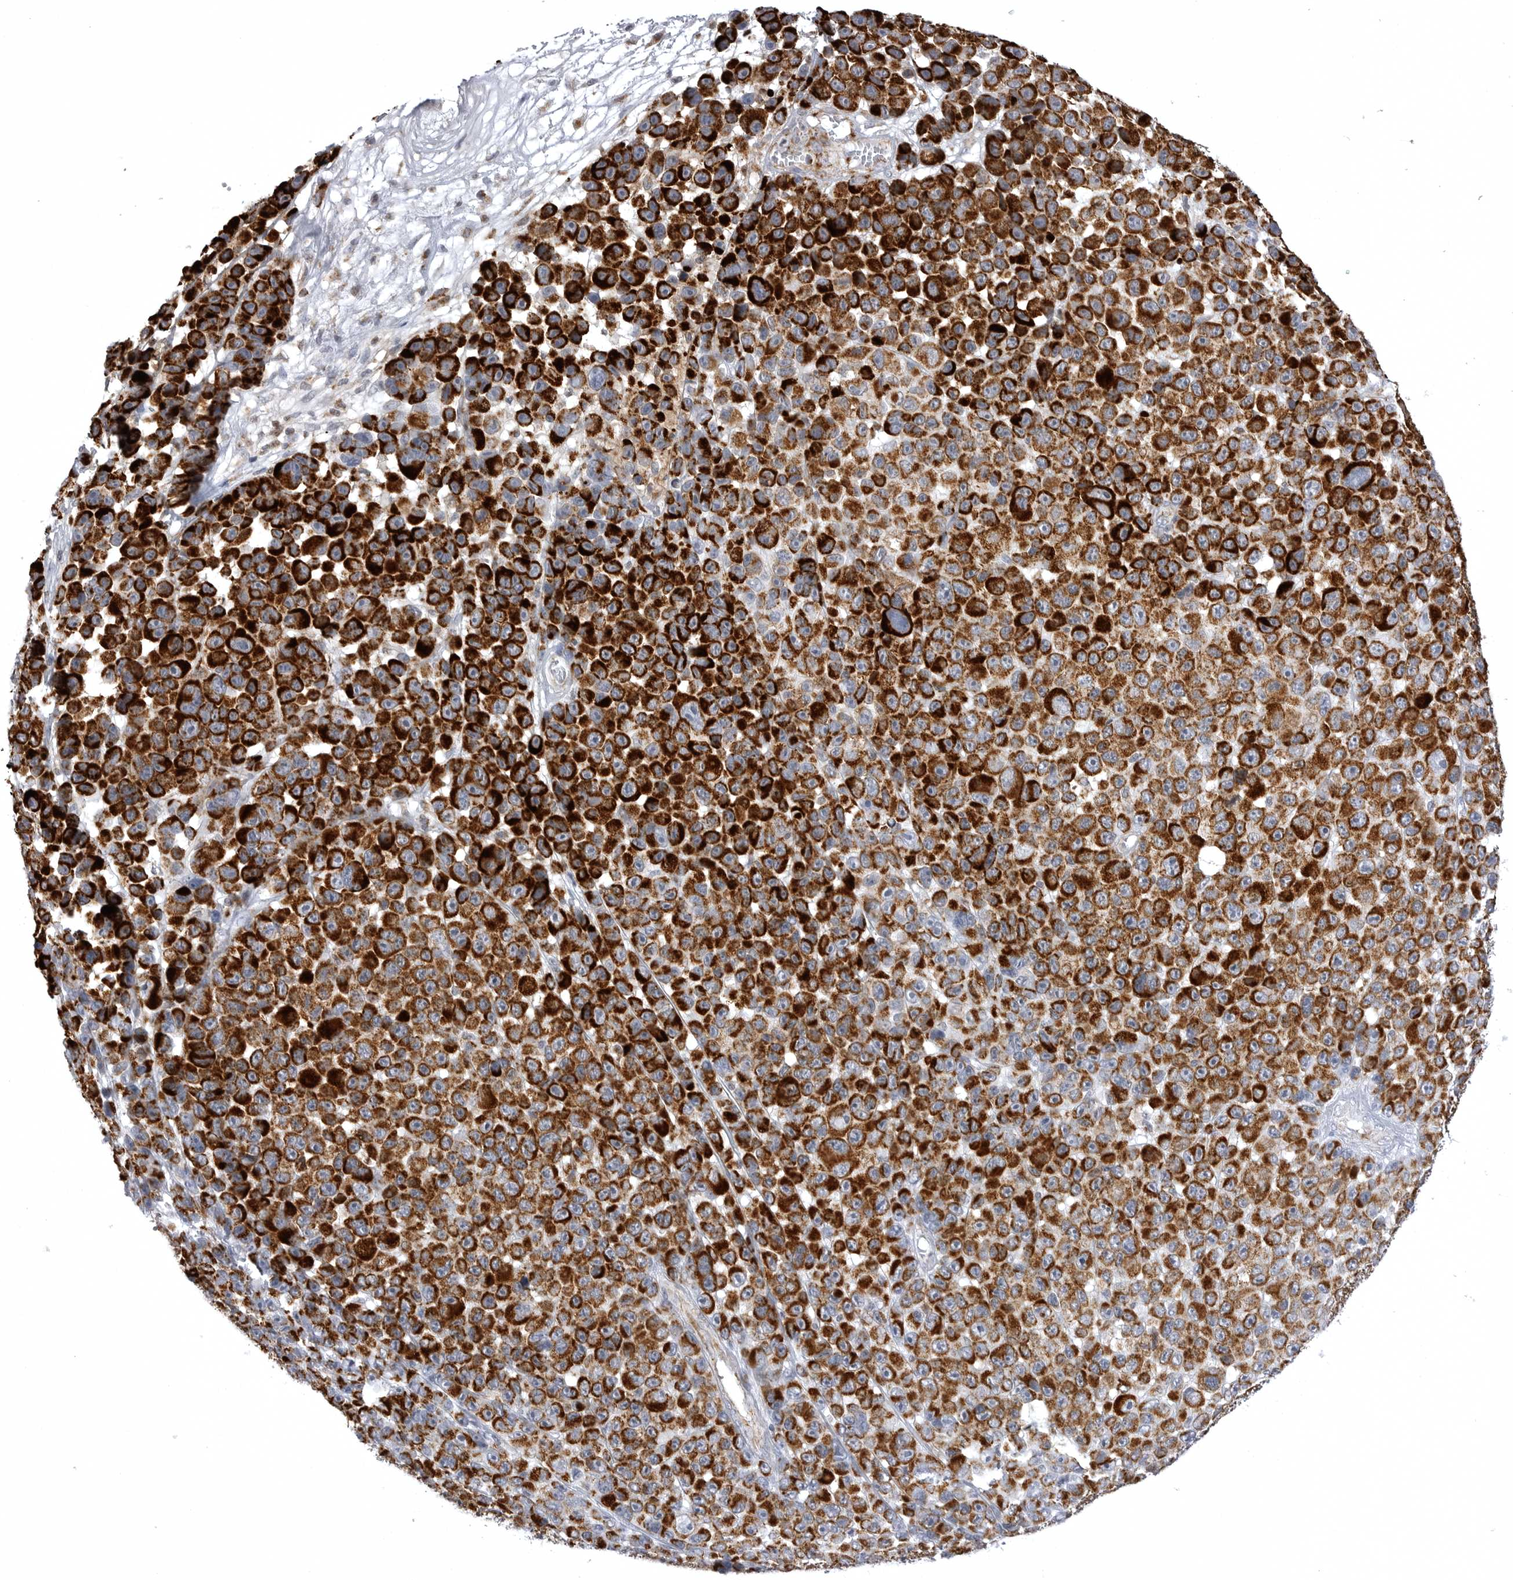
{"staining": {"intensity": "strong", "quantity": "25%-75%", "location": "cytoplasmic/membranous"}, "tissue": "melanoma", "cell_type": "Tumor cells", "image_type": "cancer", "snomed": [{"axis": "morphology", "description": "Malignant melanoma, NOS"}, {"axis": "topography", "description": "Skin"}], "caption": "High-magnification brightfield microscopy of melanoma stained with DAB (brown) and counterstained with hematoxylin (blue). tumor cells exhibit strong cytoplasmic/membranous positivity is seen in about25%-75% of cells. (Stains: DAB (3,3'-diaminobenzidine) in brown, nuclei in blue, Microscopy: brightfield microscopy at high magnification).", "gene": "TUFM", "patient": {"sex": "male", "age": 53}}